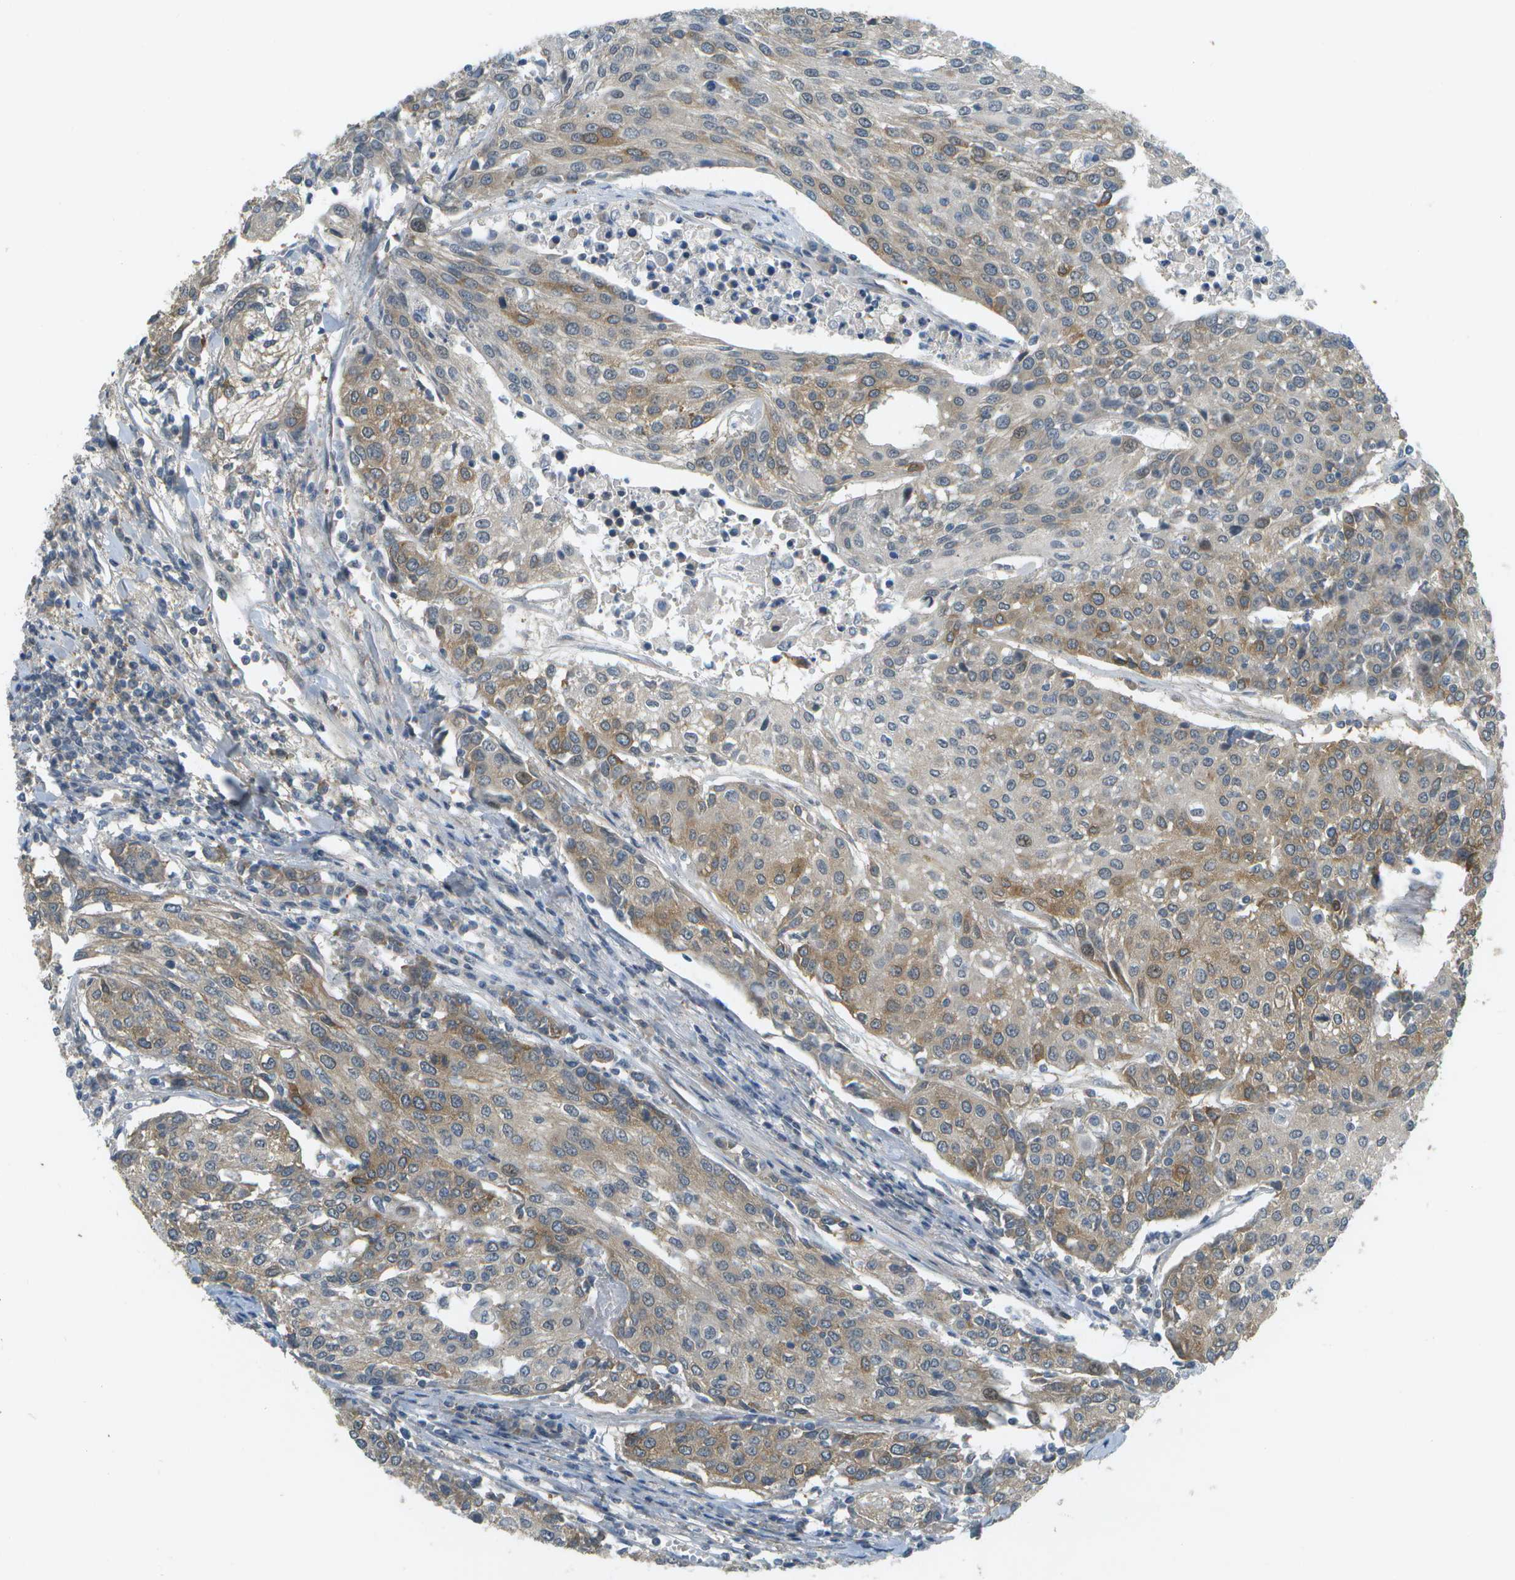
{"staining": {"intensity": "moderate", "quantity": ">75%", "location": "cytoplasmic/membranous"}, "tissue": "urothelial cancer", "cell_type": "Tumor cells", "image_type": "cancer", "snomed": [{"axis": "morphology", "description": "Urothelial carcinoma, High grade"}, {"axis": "topography", "description": "Urinary bladder"}], "caption": "This photomicrograph reveals IHC staining of high-grade urothelial carcinoma, with medium moderate cytoplasmic/membranous positivity in about >75% of tumor cells.", "gene": "WNK2", "patient": {"sex": "female", "age": 85}}